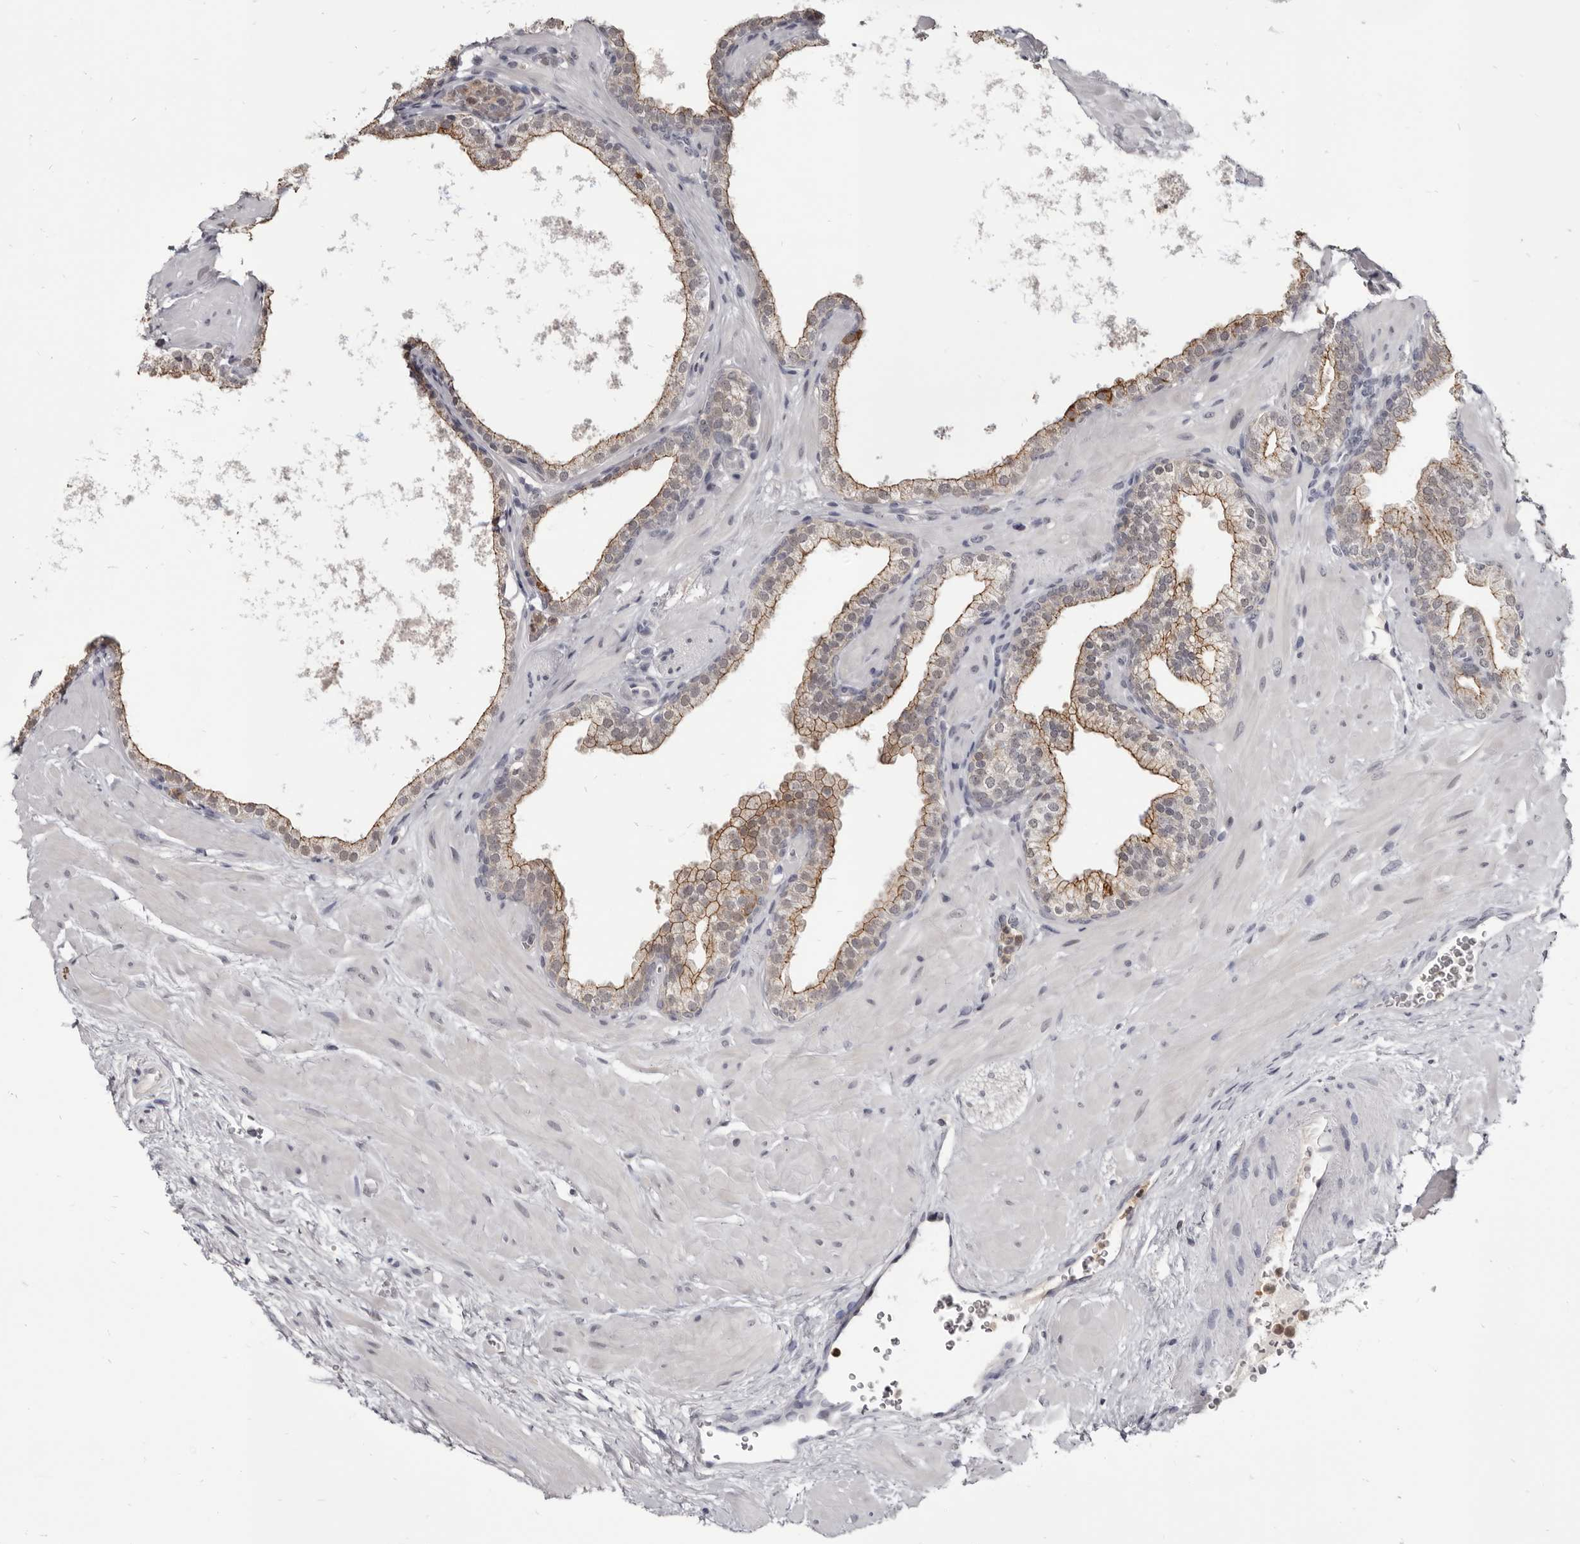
{"staining": {"intensity": "moderate", "quantity": ">75%", "location": "cytoplasmic/membranous"}, "tissue": "prostate", "cell_type": "Glandular cells", "image_type": "normal", "snomed": [{"axis": "morphology", "description": "Normal tissue, NOS"}, {"axis": "morphology", "description": "Urothelial carcinoma, Low grade"}, {"axis": "topography", "description": "Urinary bladder"}, {"axis": "topography", "description": "Prostate"}], "caption": "Immunohistochemical staining of unremarkable human prostate demonstrates medium levels of moderate cytoplasmic/membranous staining in approximately >75% of glandular cells.", "gene": "CGN", "patient": {"sex": "male", "age": 60}}